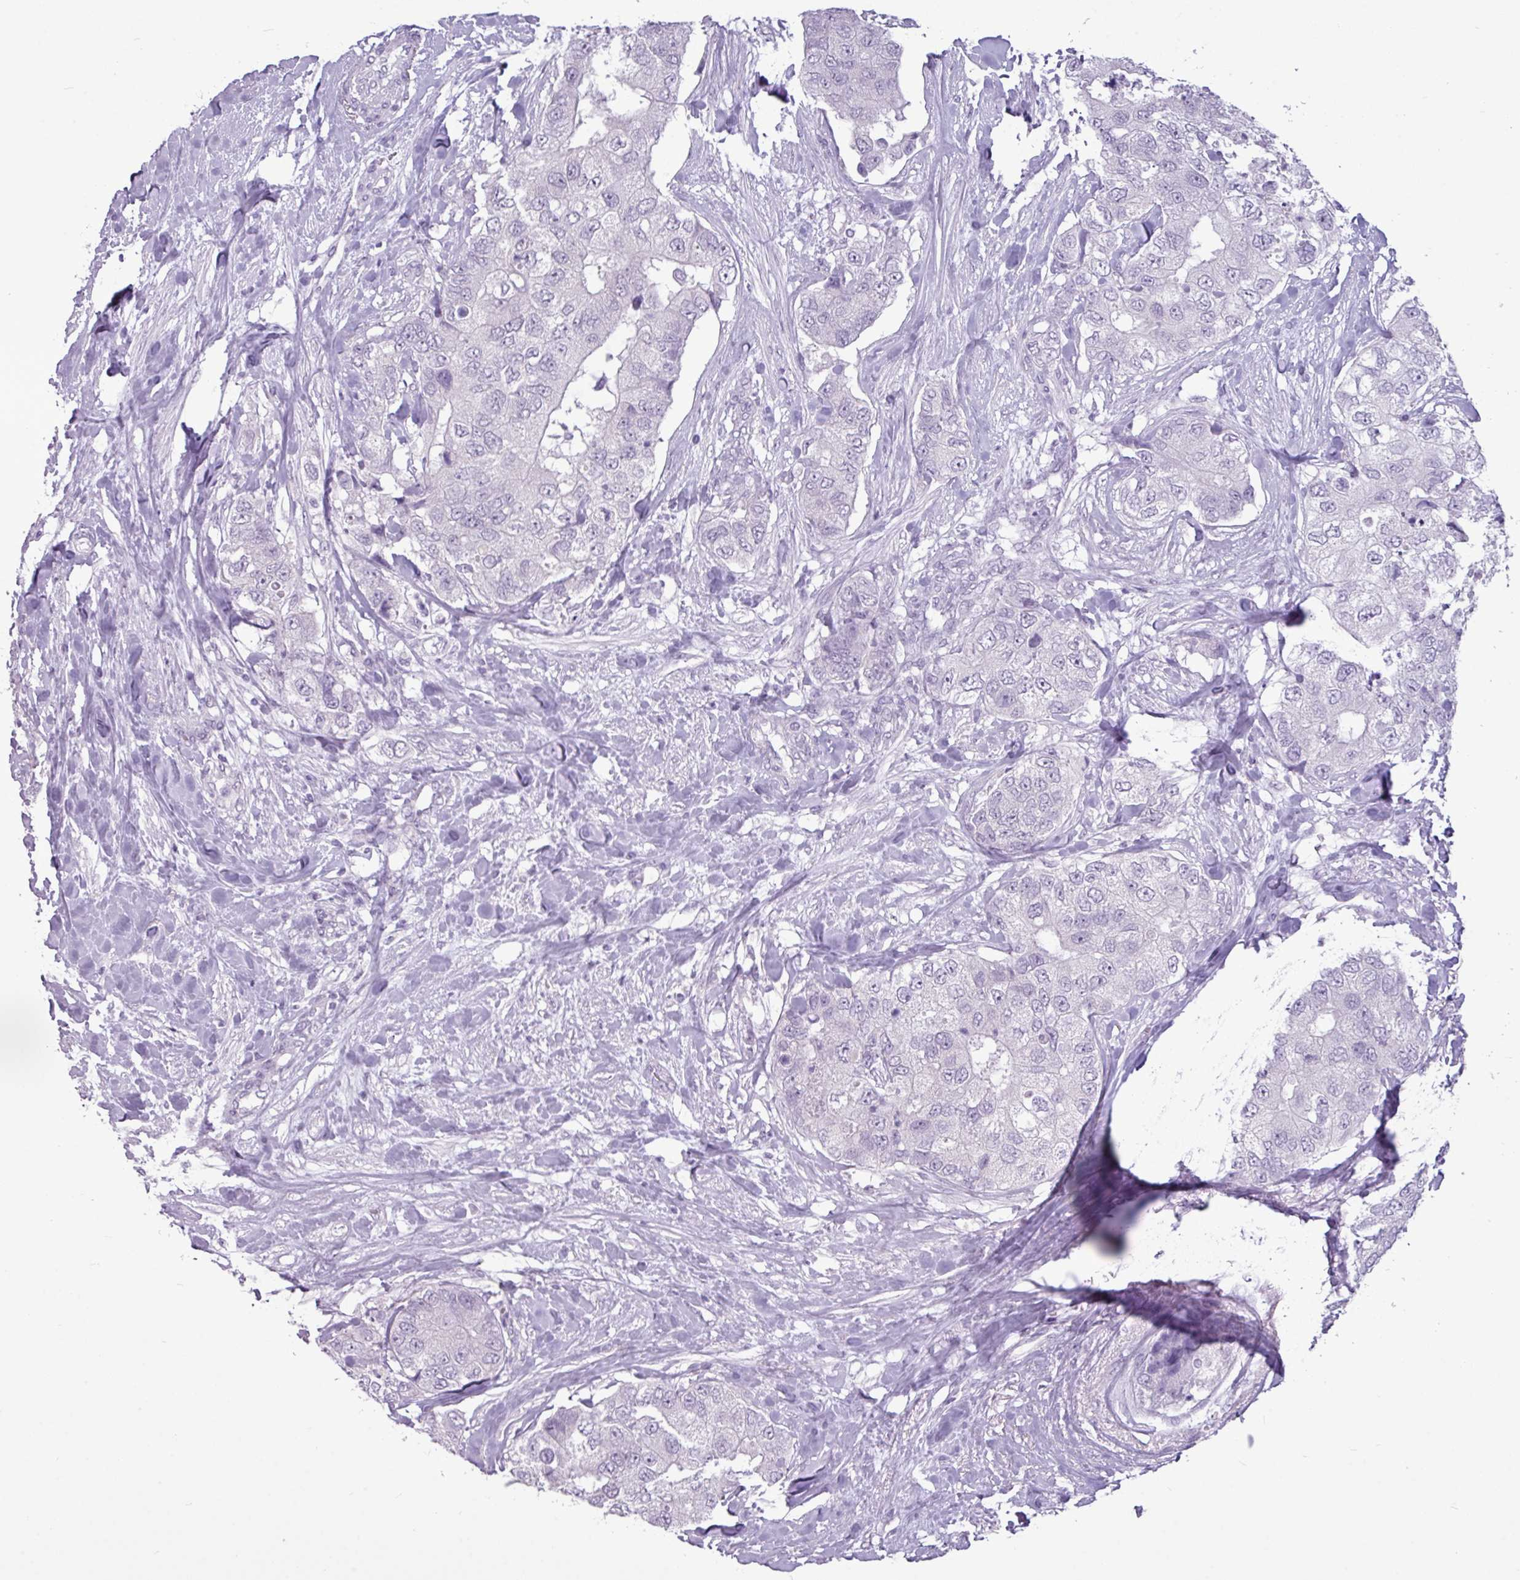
{"staining": {"intensity": "negative", "quantity": "none", "location": "none"}, "tissue": "breast cancer", "cell_type": "Tumor cells", "image_type": "cancer", "snomed": [{"axis": "morphology", "description": "Duct carcinoma"}, {"axis": "topography", "description": "Breast"}], "caption": "DAB (3,3'-diaminobenzidine) immunohistochemical staining of human intraductal carcinoma (breast) demonstrates no significant staining in tumor cells.", "gene": "AMY2A", "patient": {"sex": "female", "age": 62}}